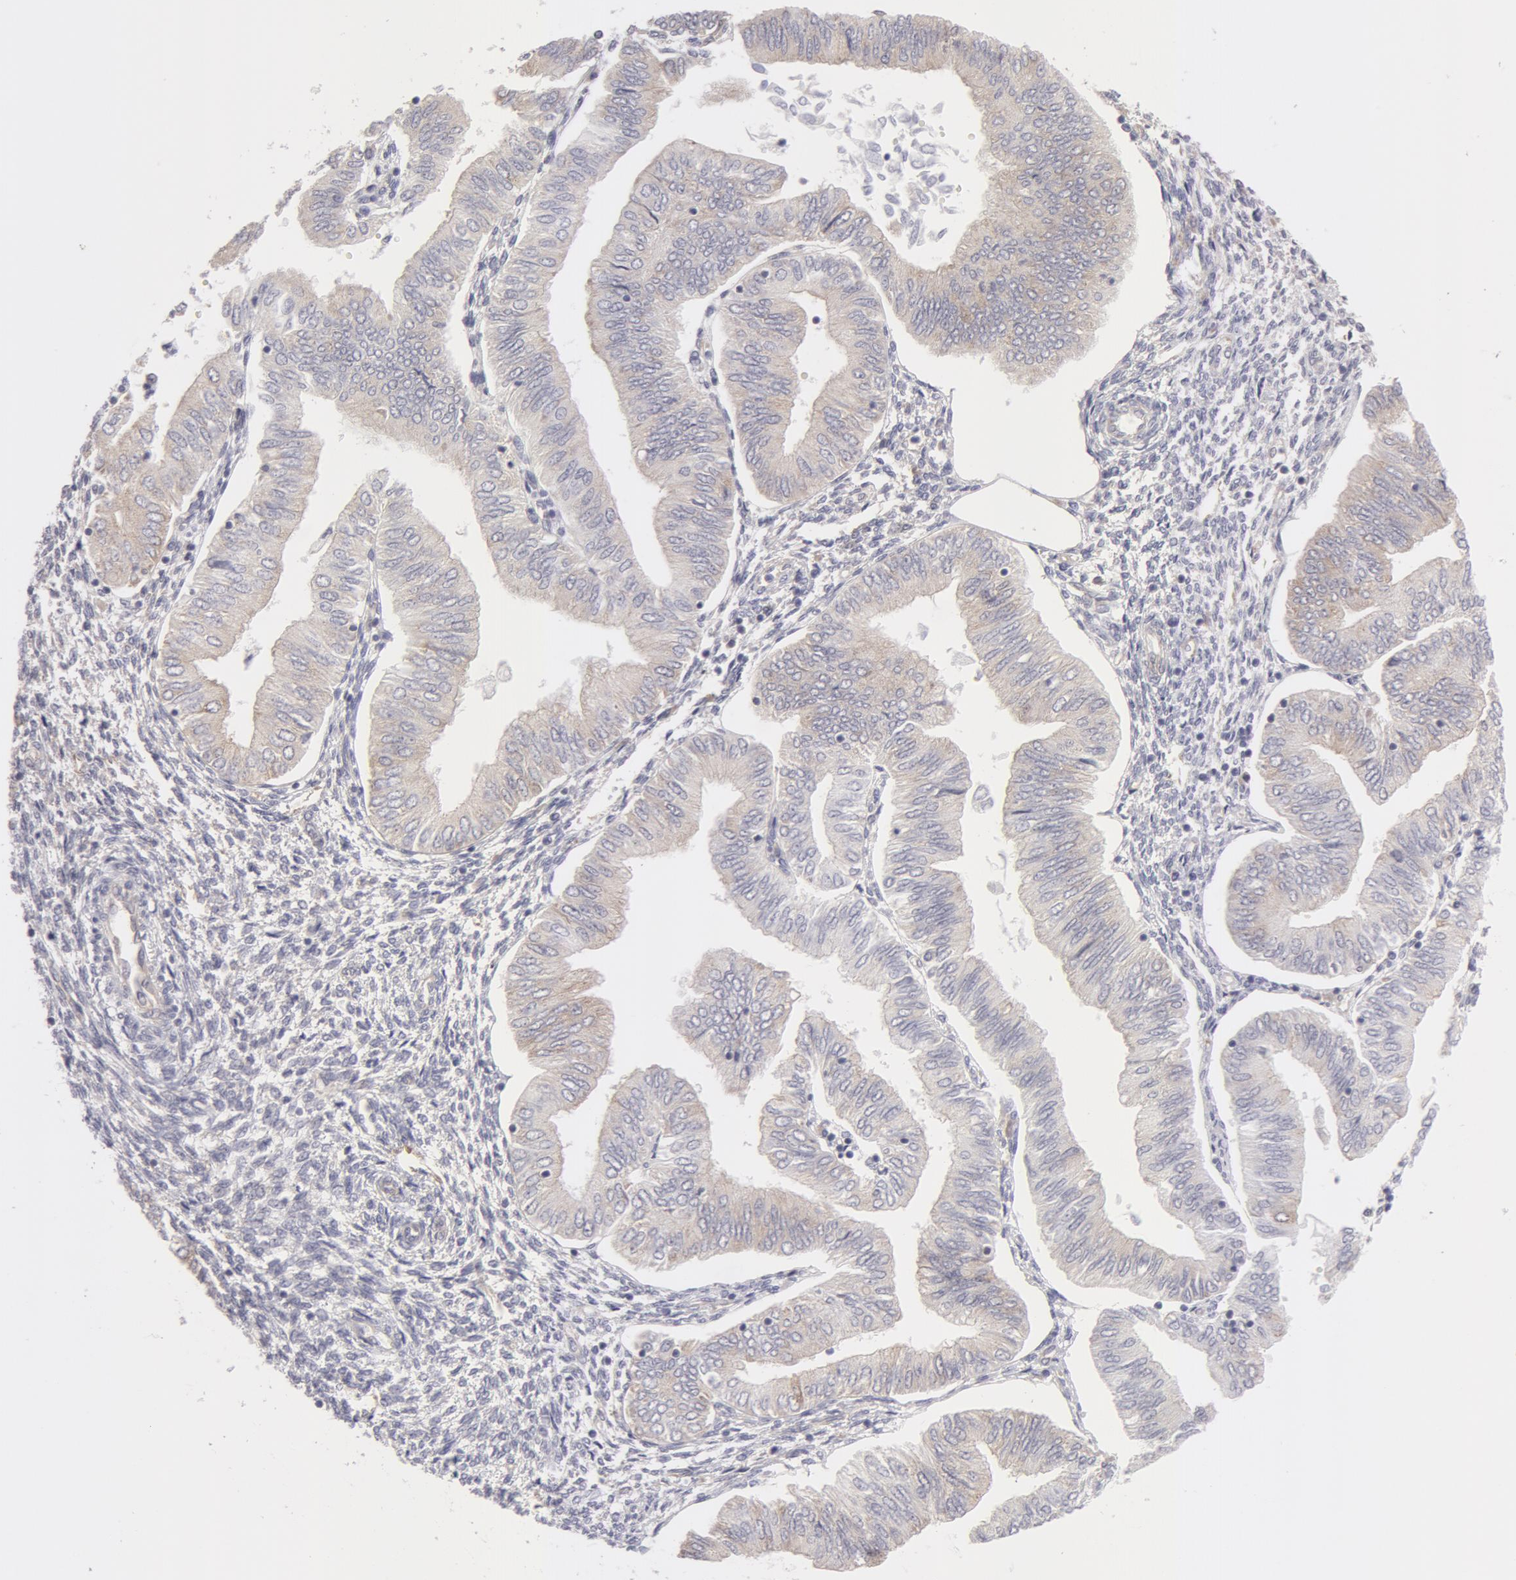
{"staining": {"intensity": "negative", "quantity": "none", "location": "none"}, "tissue": "endometrial cancer", "cell_type": "Tumor cells", "image_type": "cancer", "snomed": [{"axis": "morphology", "description": "Adenocarcinoma, NOS"}, {"axis": "topography", "description": "Endometrium"}], "caption": "Endometrial cancer (adenocarcinoma) was stained to show a protein in brown. There is no significant positivity in tumor cells.", "gene": "DDX3Y", "patient": {"sex": "female", "age": 51}}